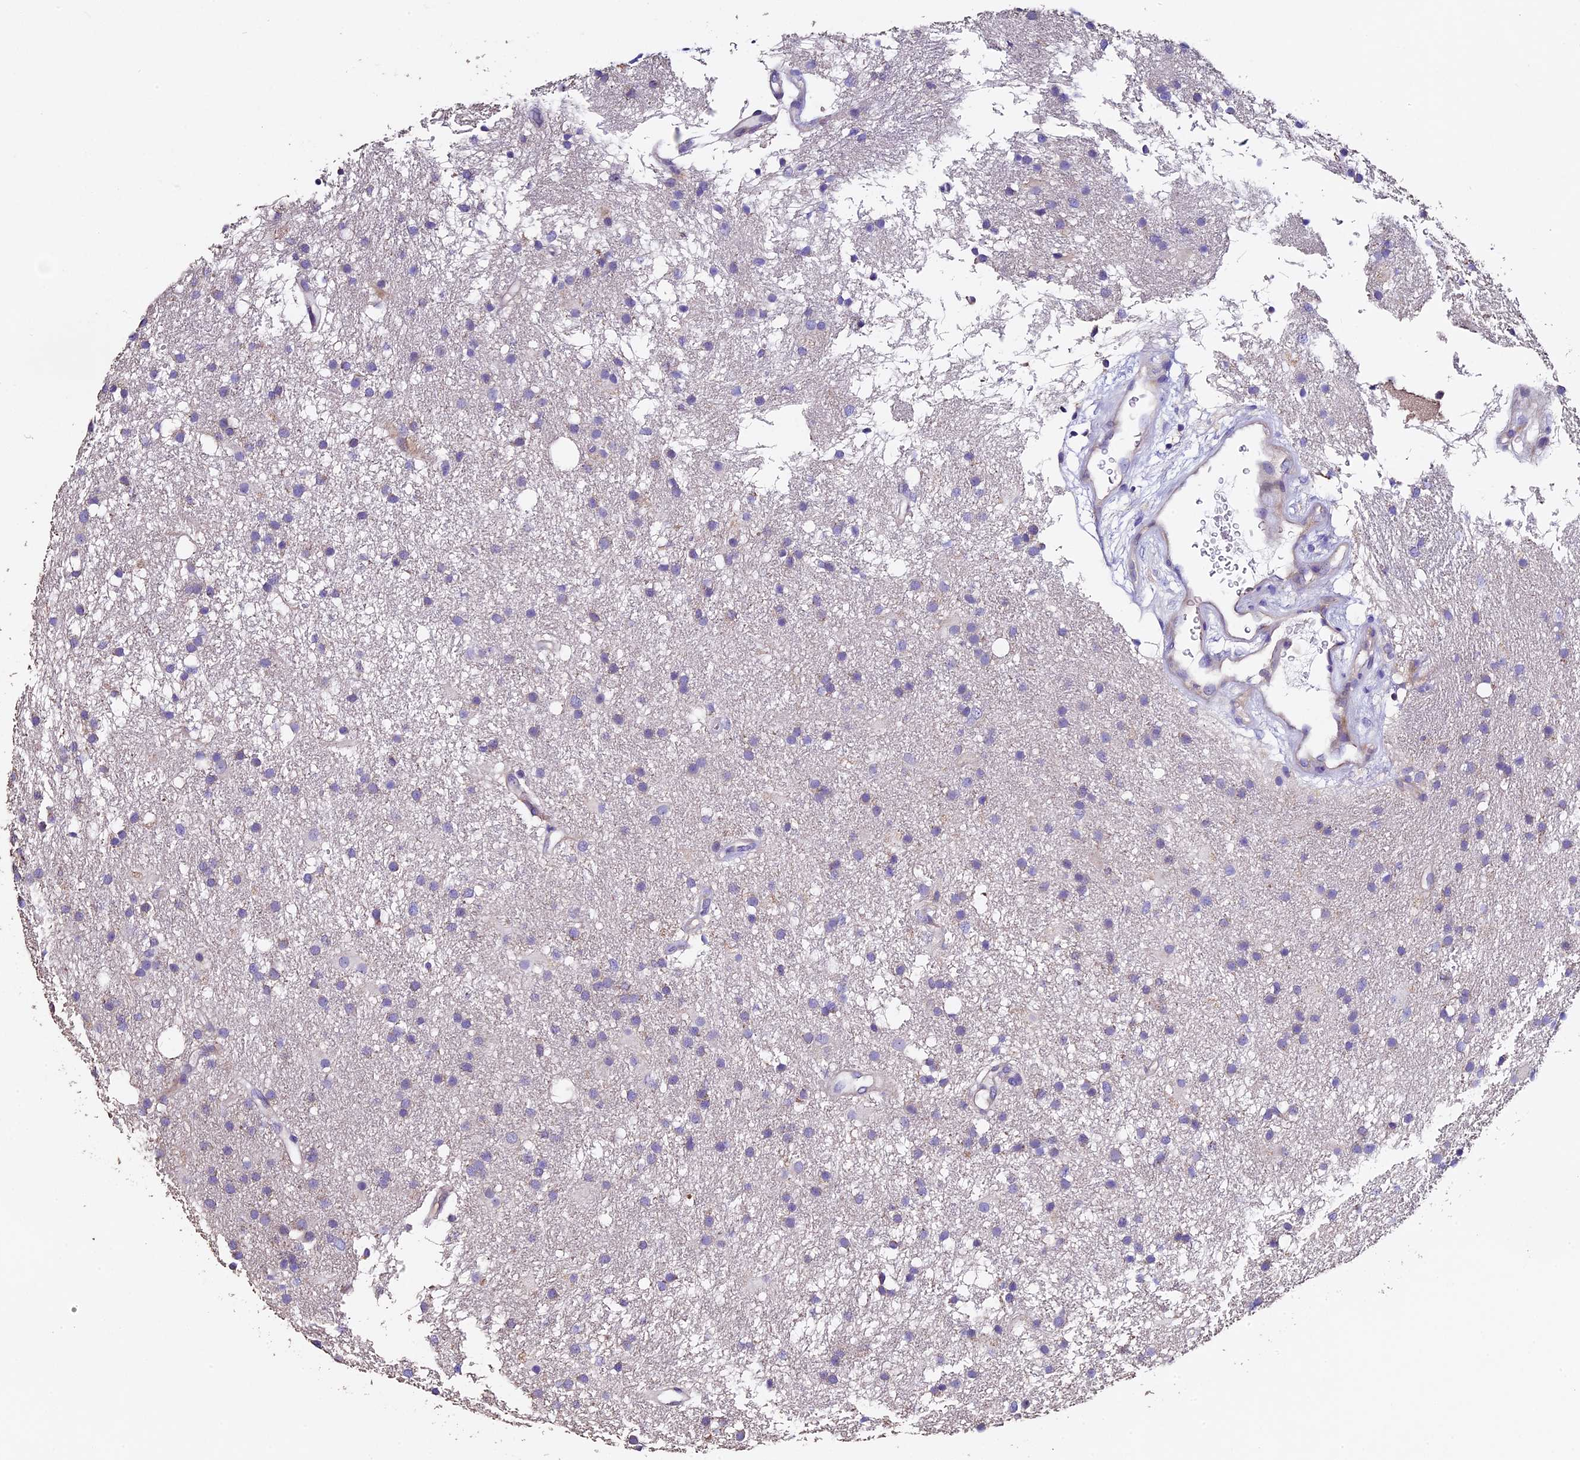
{"staining": {"intensity": "negative", "quantity": "none", "location": "none"}, "tissue": "glioma", "cell_type": "Tumor cells", "image_type": "cancer", "snomed": [{"axis": "morphology", "description": "Glioma, malignant, High grade"}, {"axis": "topography", "description": "Brain"}], "caption": "IHC of human malignant glioma (high-grade) shows no expression in tumor cells.", "gene": "FBXW9", "patient": {"sex": "male", "age": 77}}